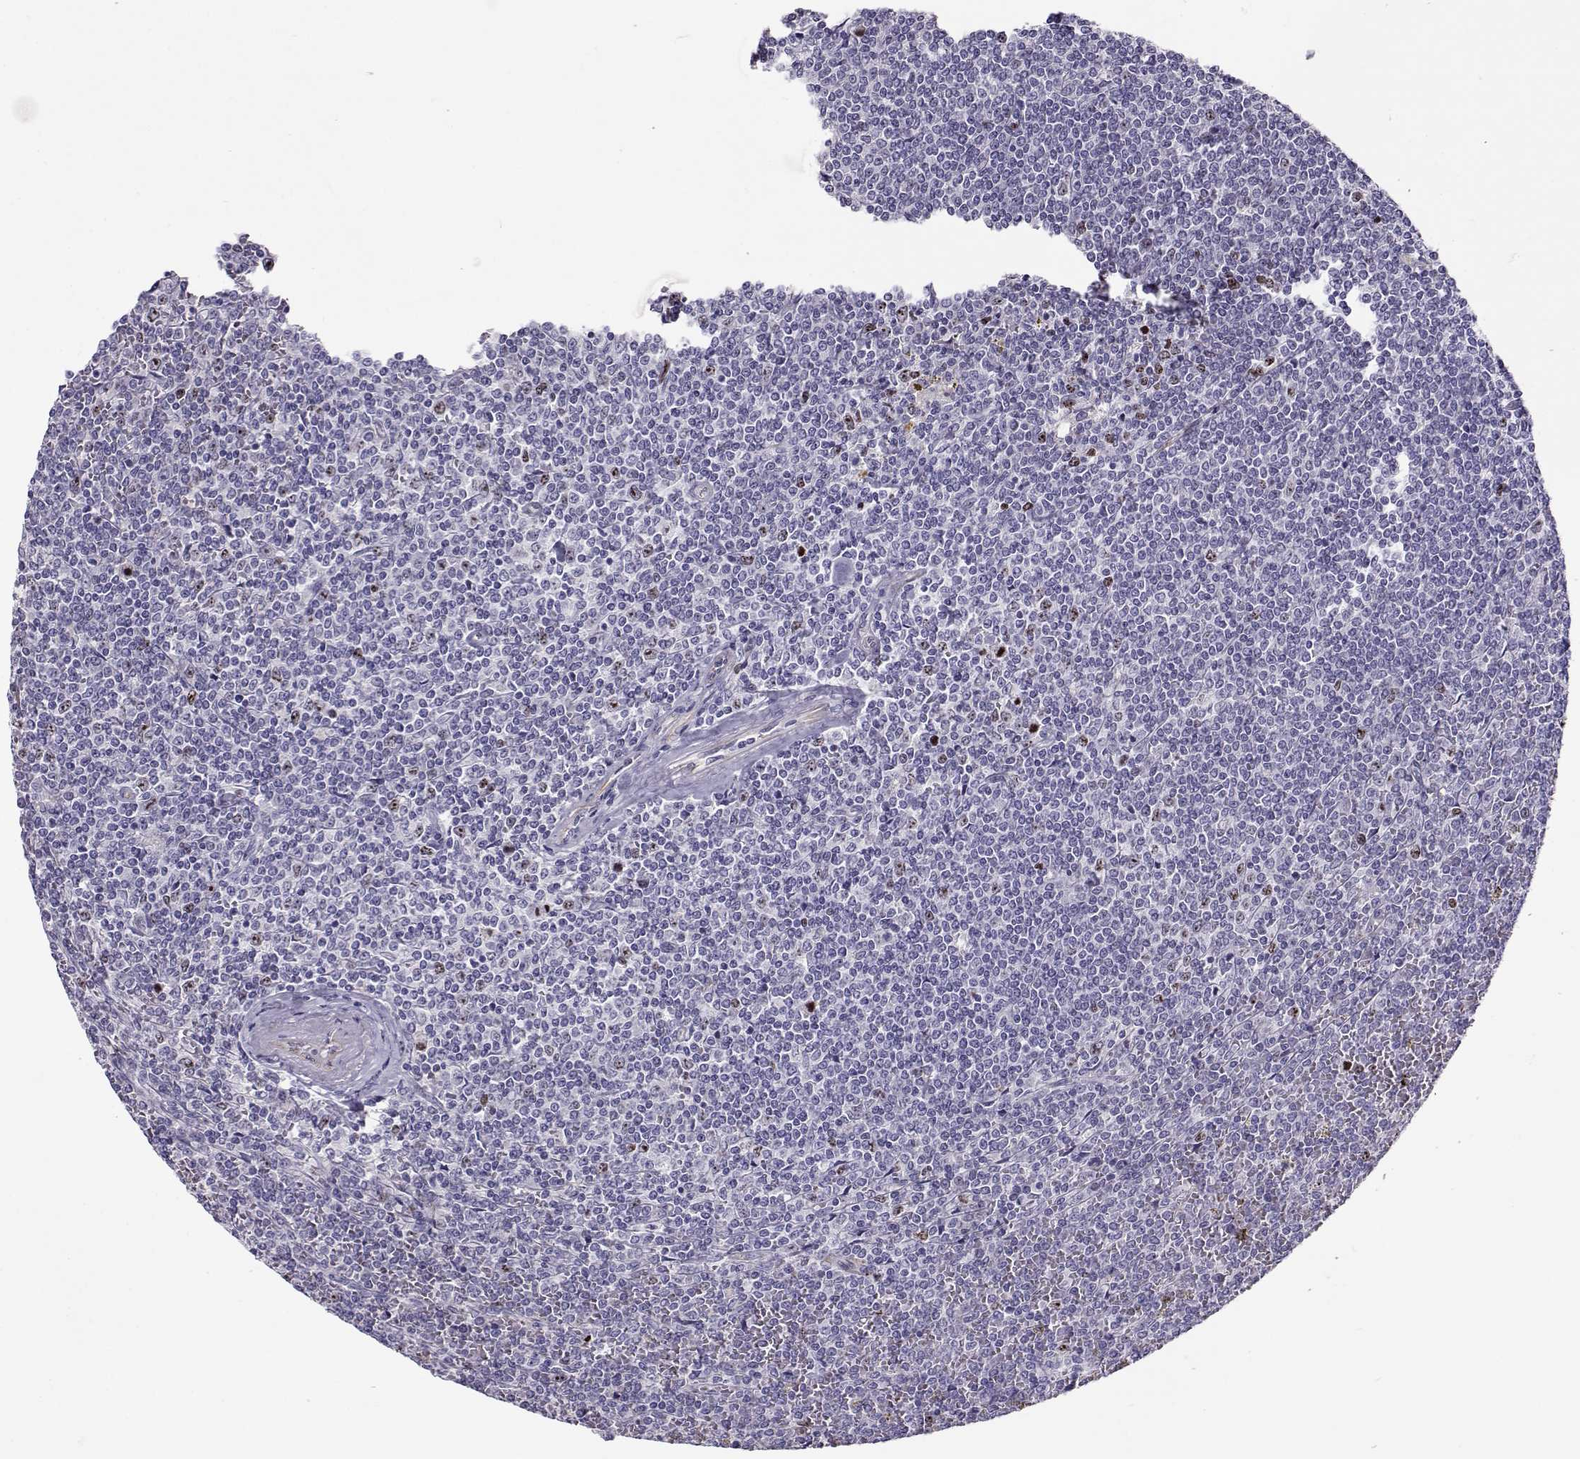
{"staining": {"intensity": "negative", "quantity": "none", "location": "none"}, "tissue": "lymphoma", "cell_type": "Tumor cells", "image_type": "cancer", "snomed": [{"axis": "morphology", "description": "Malignant lymphoma, non-Hodgkin's type, Low grade"}, {"axis": "topography", "description": "Spleen"}], "caption": "Lymphoma was stained to show a protein in brown. There is no significant expression in tumor cells.", "gene": "NPW", "patient": {"sex": "female", "age": 19}}